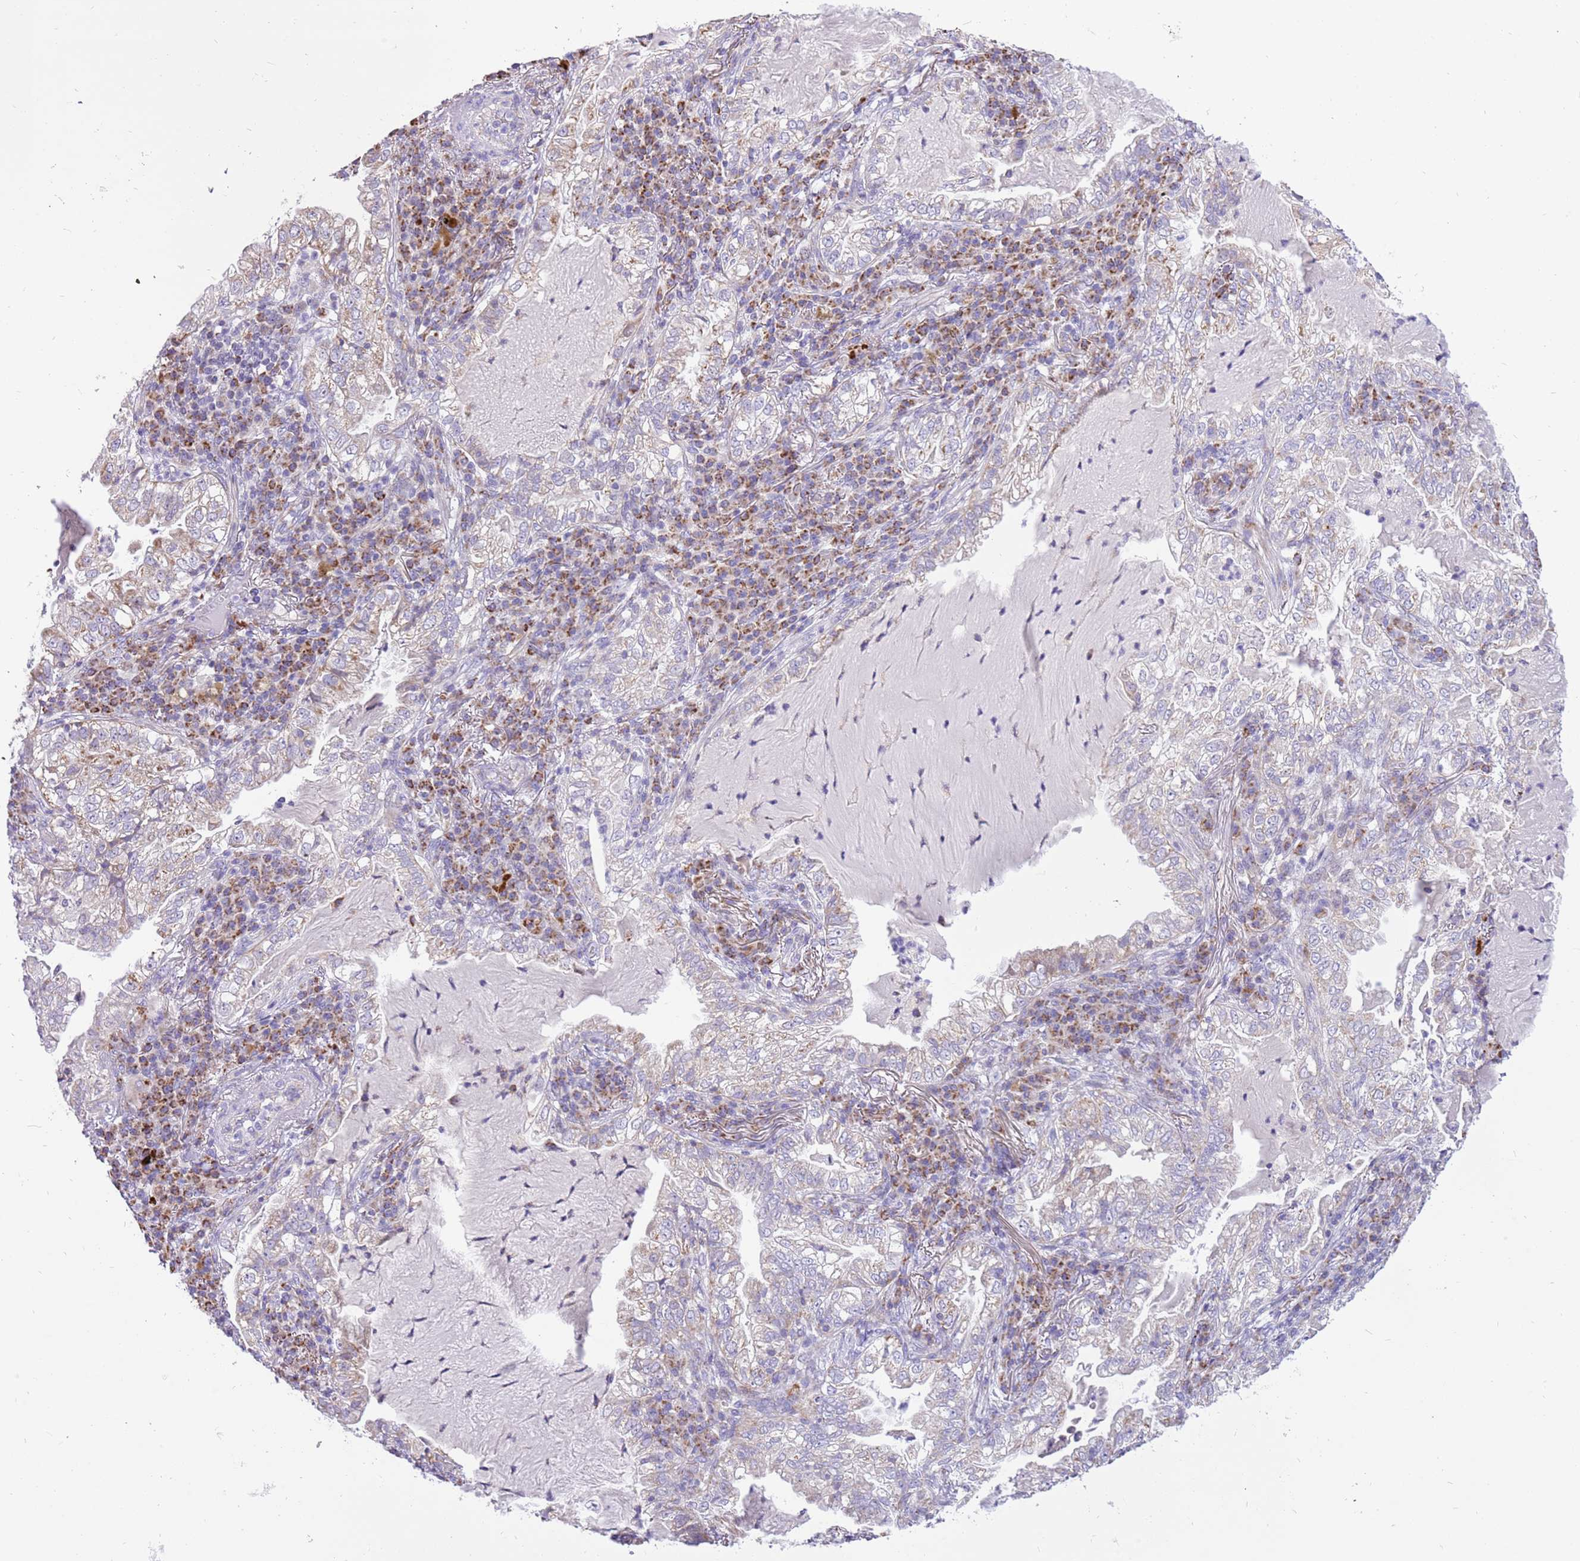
{"staining": {"intensity": "weak", "quantity": "<25%", "location": "cytoplasmic/membranous"}, "tissue": "lung cancer", "cell_type": "Tumor cells", "image_type": "cancer", "snomed": [{"axis": "morphology", "description": "Adenocarcinoma, NOS"}, {"axis": "topography", "description": "Lung"}], "caption": "High magnification brightfield microscopy of lung cancer stained with DAB (brown) and counterstained with hematoxylin (blue): tumor cells show no significant expression. (DAB IHC, high magnification).", "gene": "COX17", "patient": {"sex": "female", "age": 73}}